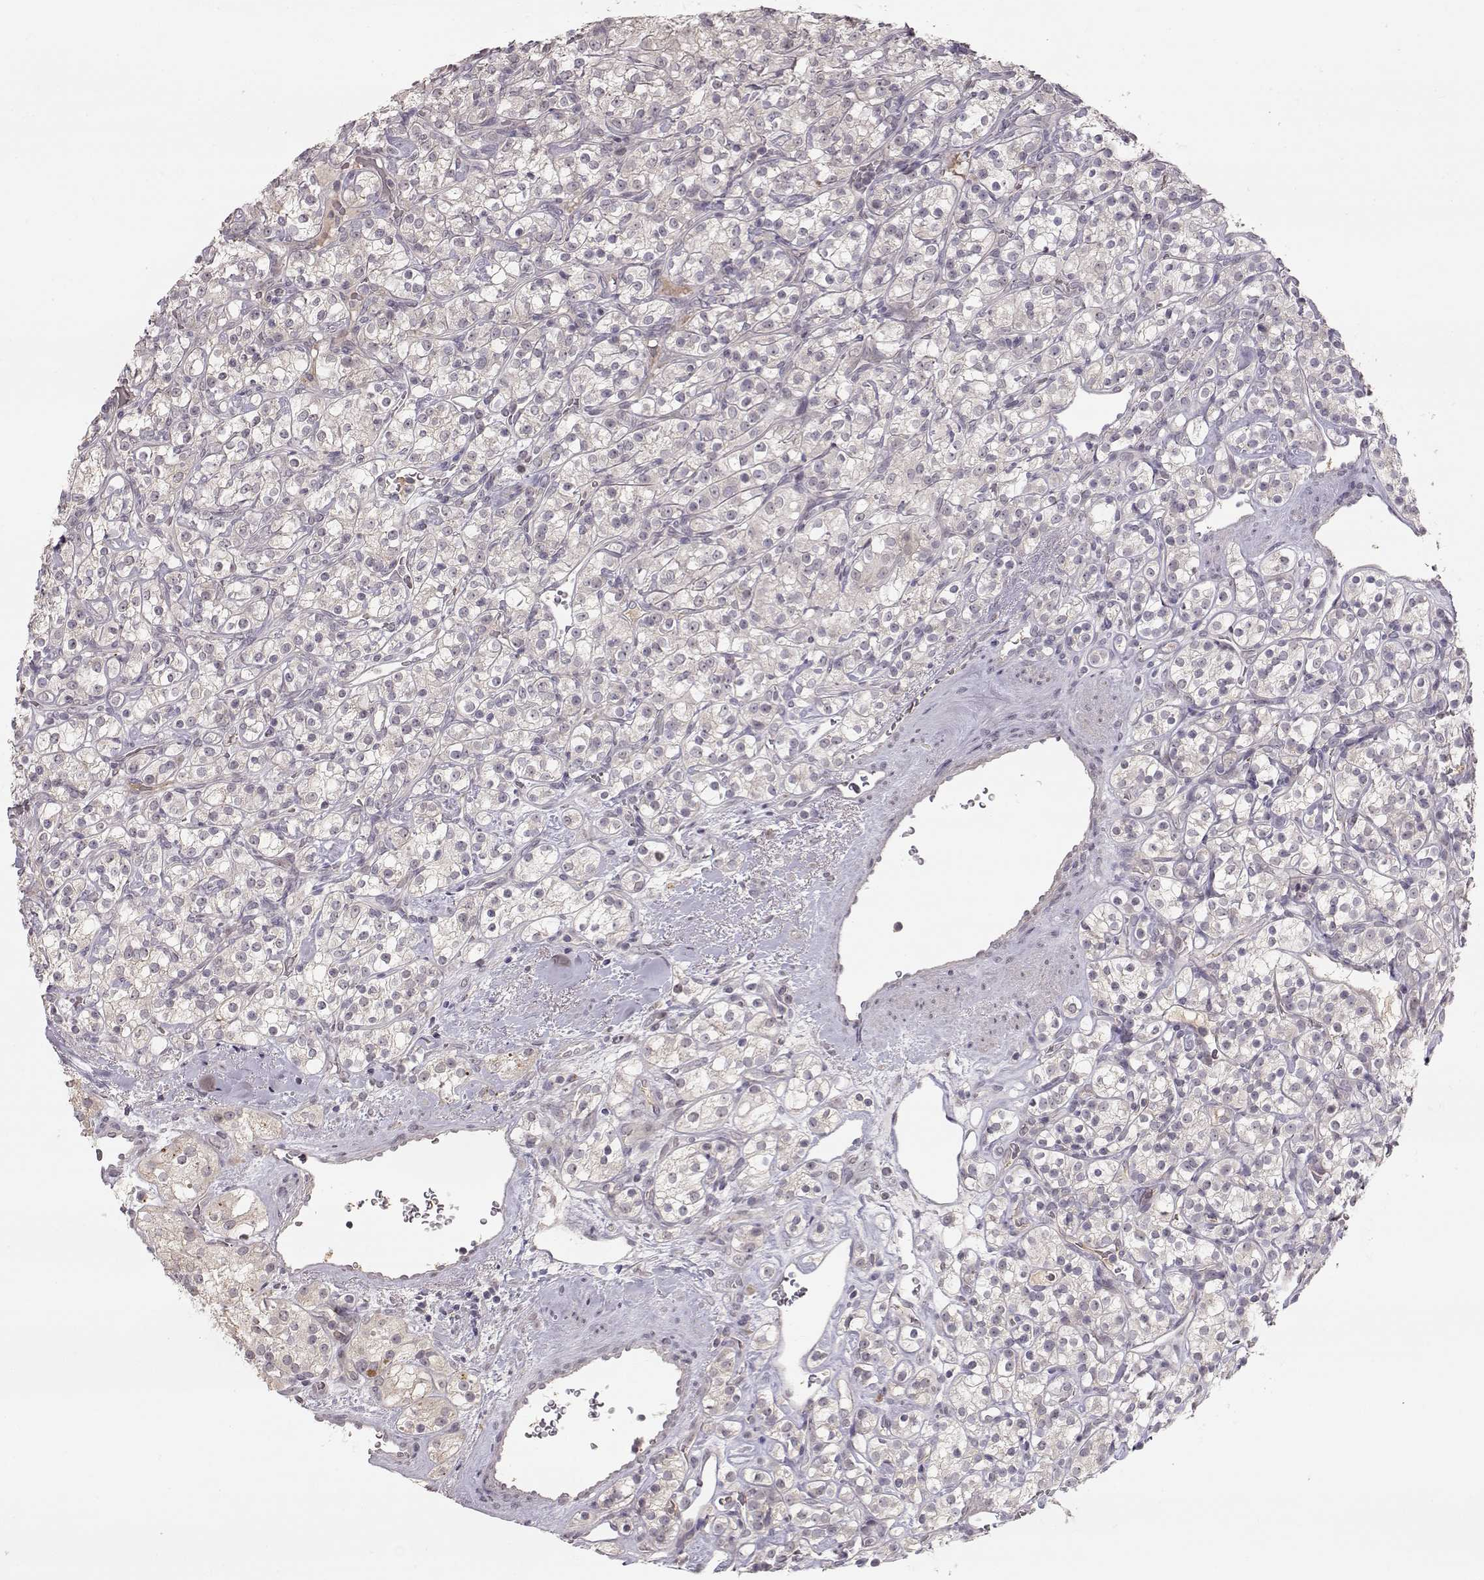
{"staining": {"intensity": "negative", "quantity": "none", "location": "none"}, "tissue": "renal cancer", "cell_type": "Tumor cells", "image_type": "cancer", "snomed": [{"axis": "morphology", "description": "Adenocarcinoma, NOS"}, {"axis": "topography", "description": "Kidney"}], "caption": "Adenocarcinoma (renal) was stained to show a protein in brown. There is no significant staining in tumor cells. The staining was performed using DAB to visualize the protein expression in brown, while the nuclei were stained in blue with hematoxylin (Magnification: 20x).", "gene": "PNMT", "patient": {"sex": "male", "age": 77}}